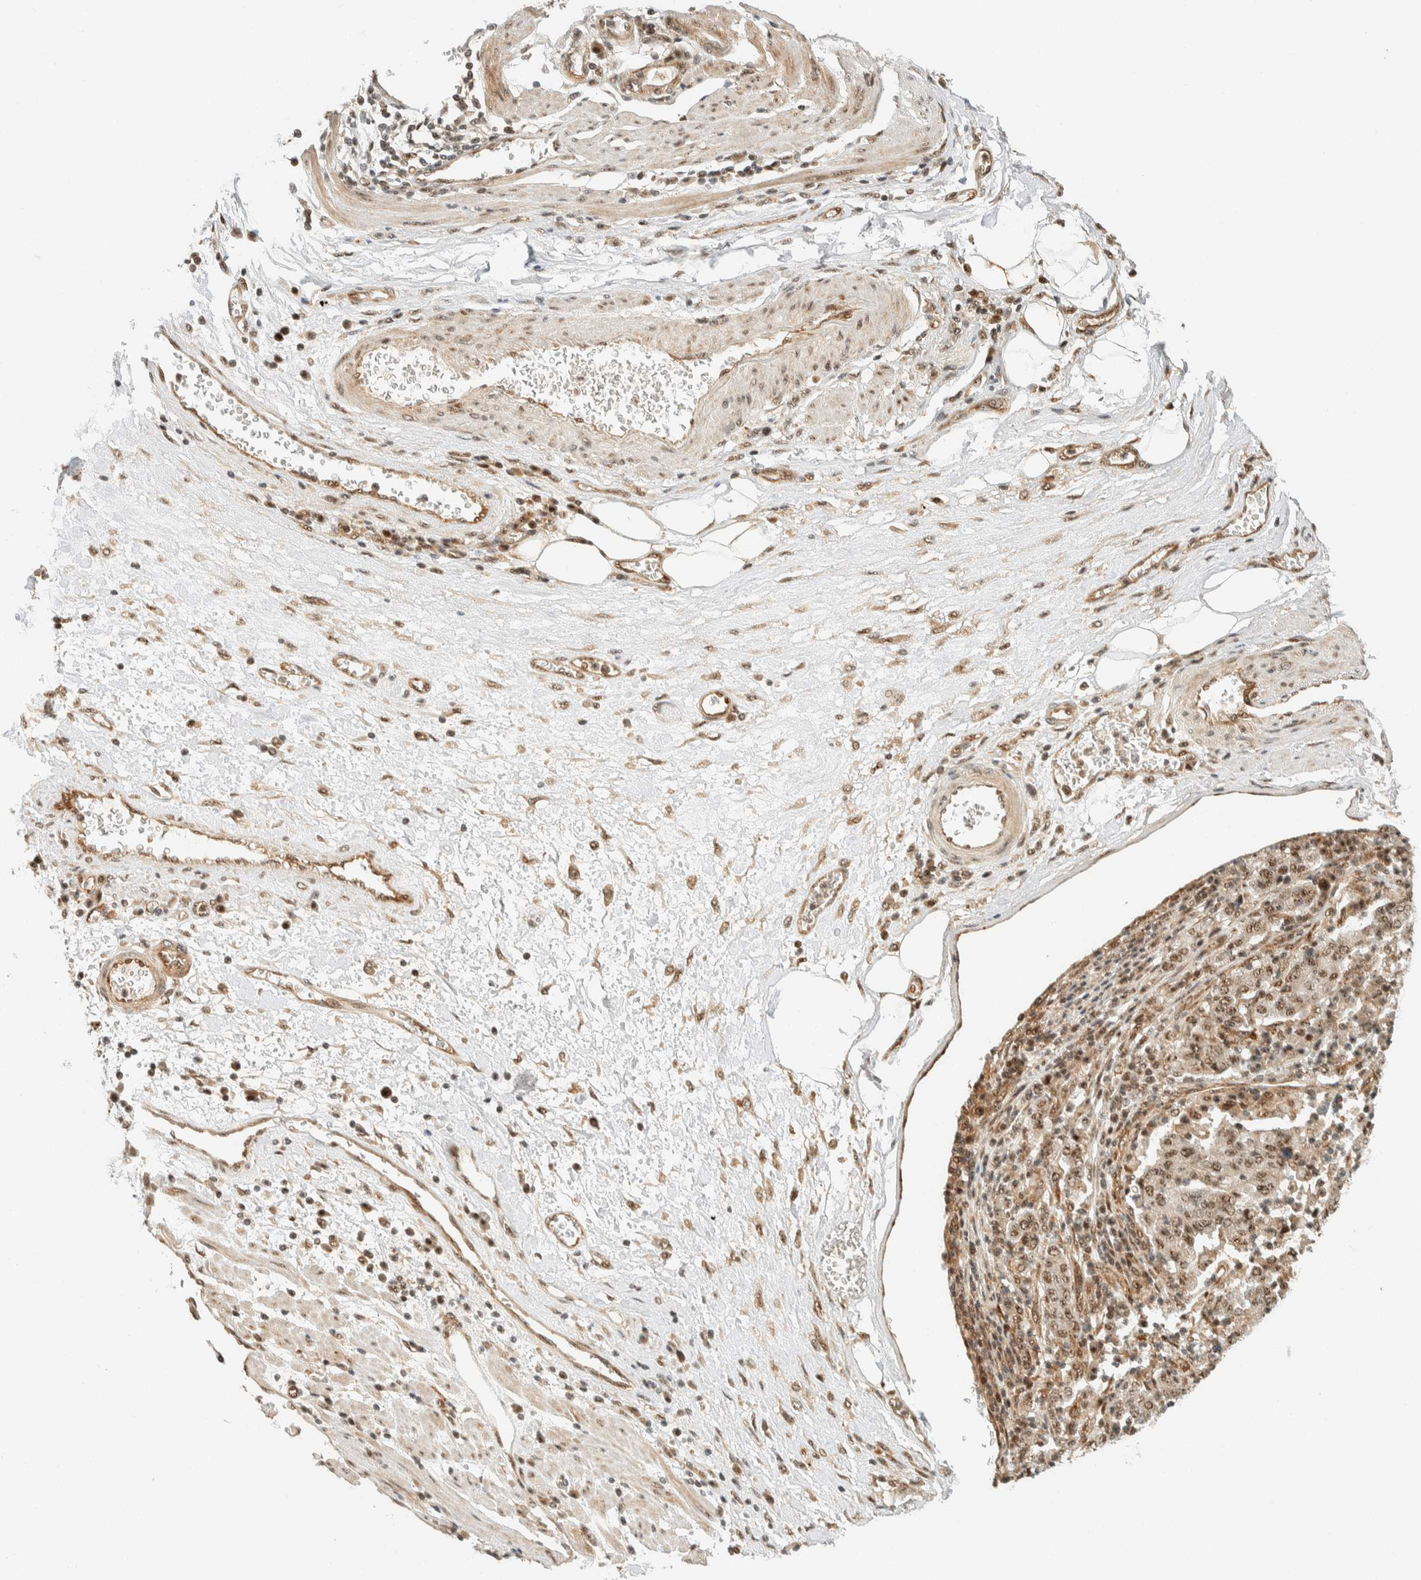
{"staining": {"intensity": "weak", "quantity": ">75%", "location": "nuclear"}, "tissue": "stomach cancer", "cell_type": "Tumor cells", "image_type": "cancer", "snomed": [{"axis": "morphology", "description": "Normal tissue, NOS"}, {"axis": "morphology", "description": "Adenocarcinoma, NOS"}, {"axis": "topography", "description": "Stomach, upper"}, {"axis": "topography", "description": "Stomach"}], "caption": "Human stomach cancer (adenocarcinoma) stained with a protein marker displays weak staining in tumor cells.", "gene": "SIK1", "patient": {"sex": "male", "age": 59}}